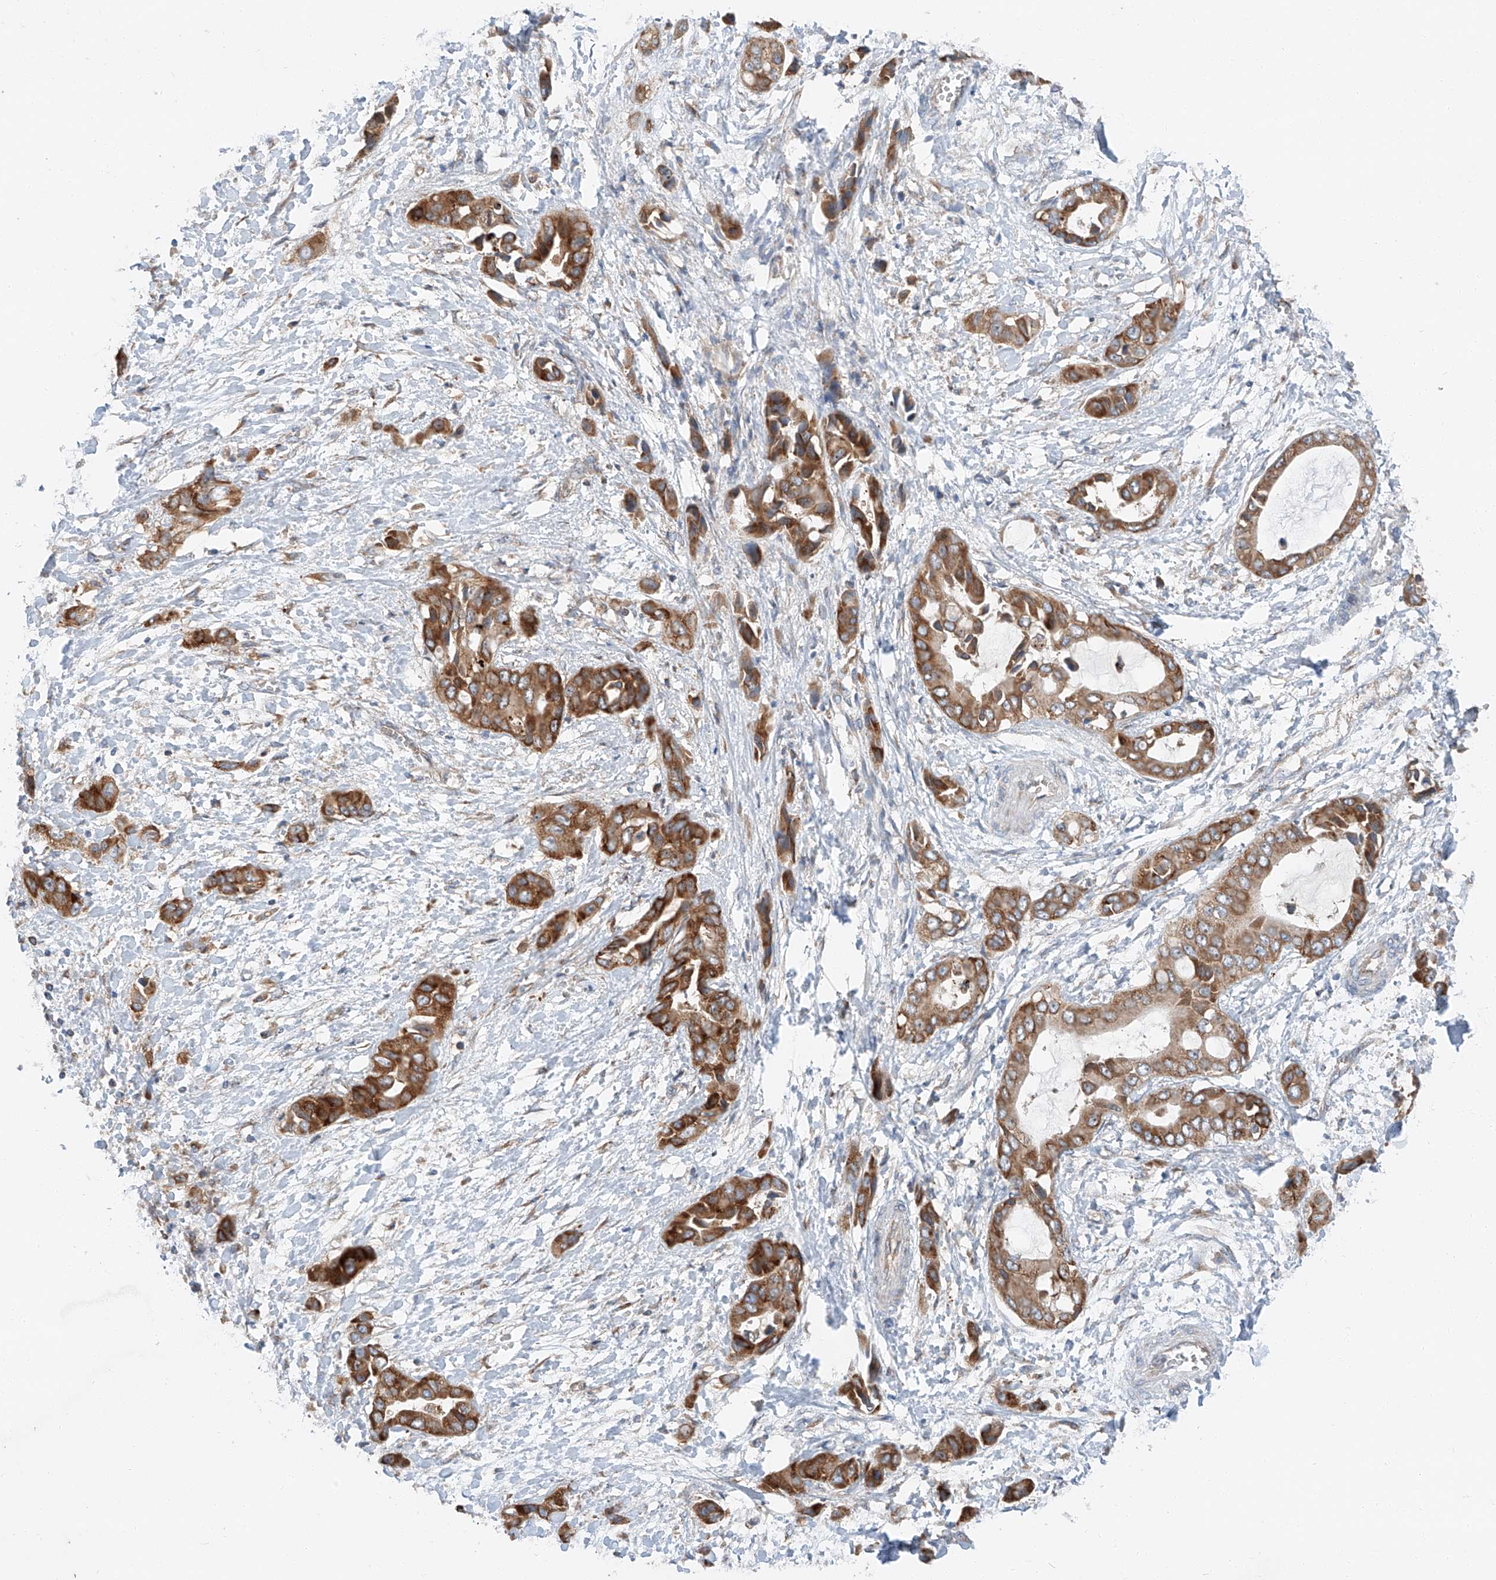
{"staining": {"intensity": "strong", "quantity": ">75%", "location": "cytoplasmic/membranous"}, "tissue": "liver cancer", "cell_type": "Tumor cells", "image_type": "cancer", "snomed": [{"axis": "morphology", "description": "Cholangiocarcinoma"}, {"axis": "topography", "description": "Liver"}], "caption": "IHC staining of liver cholangiocarcinoma, which exhibits high levels of strong cytoplasmic/membranous positivity in about >75% of tumor cells indicating strong cytoplasmic/membranous protein expression. The staining was performed using DAB (3,3'-diaminobenzidine) (brown) for protein detection and nuclei were counterstained in hematoxylin (blue).", "gene": "ZC3H15", "patient": {"sex": "female", "age": 52}}